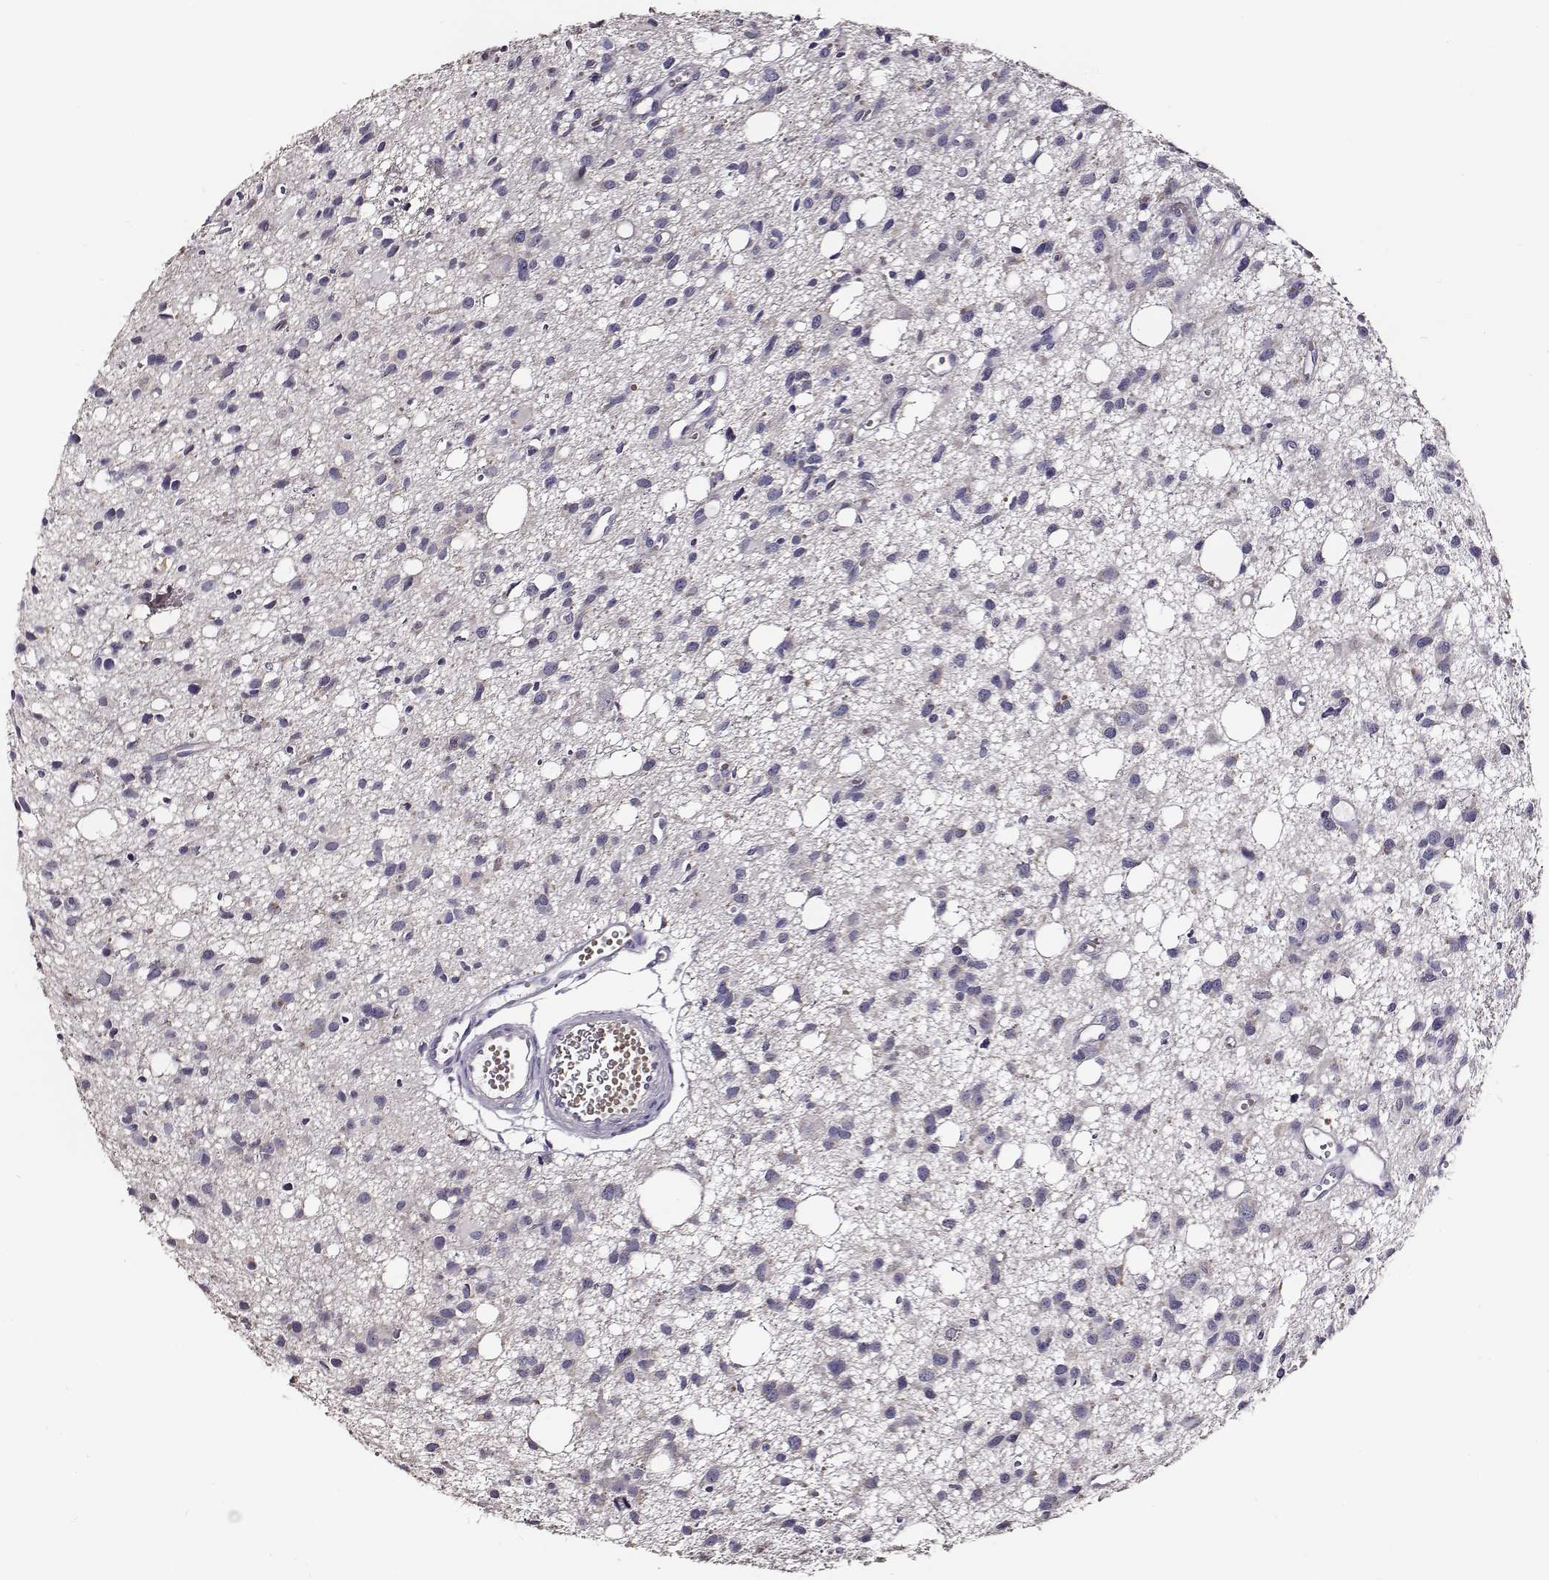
{"staining": {"intensity": "negative", "quantity": "none", "location": "none"}, "tissue": "glioma", "cell_type": "Tumor cells", "image_type": "cancer", "snomed": [{"axis": "morphology", "description": "Glioma, malignant, High grade"}, {"axis": "topography", "description": "Brain"}], "caption": "This is an immunohistochemistry micrograph of malignant glioma (high-grade). There is no positivity in tumor cells.", "gene": "AADAT", "patient": {"sex": "male", "age": 23}}